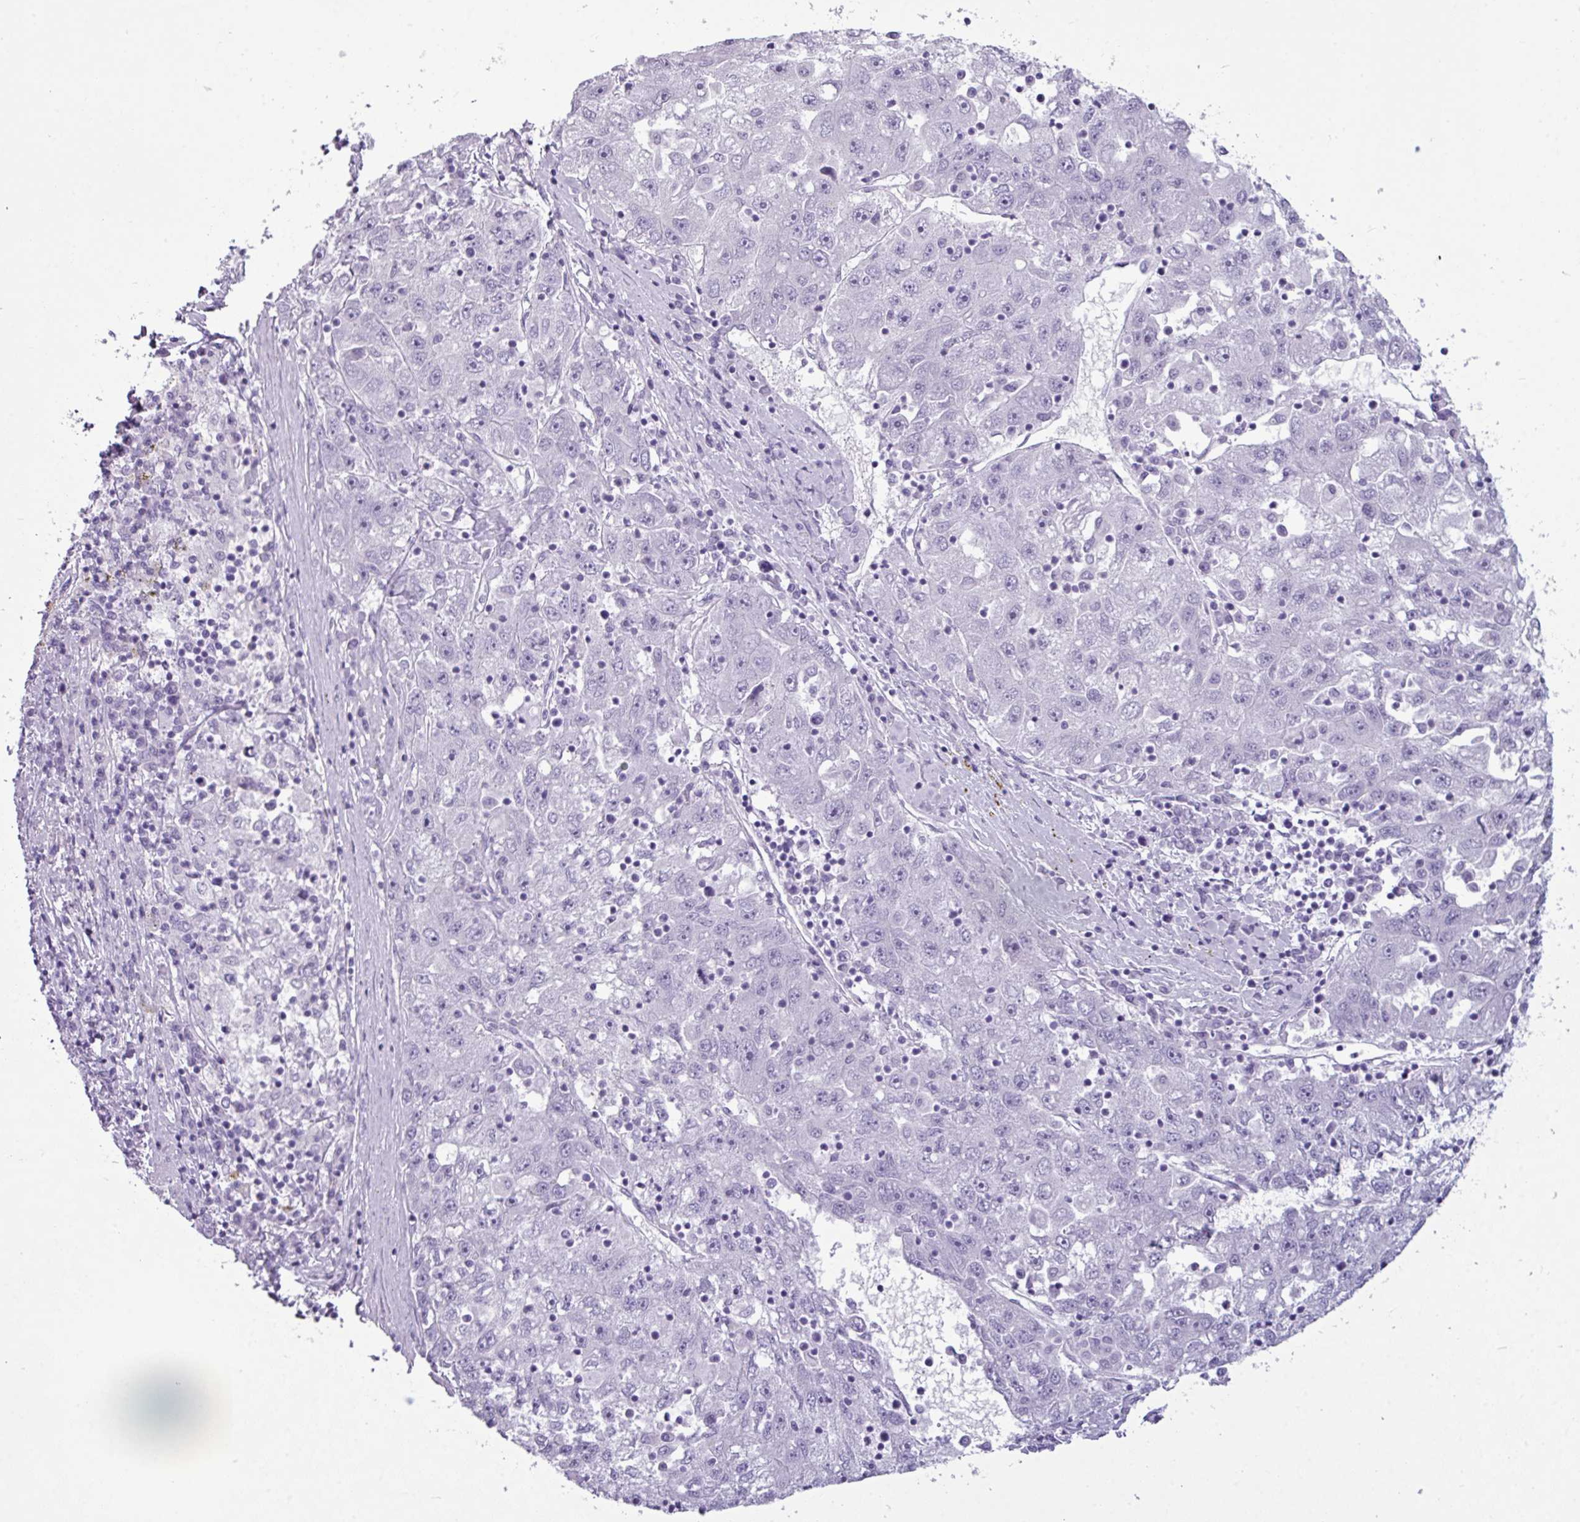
{"staining": {"intensity": "negative", "quantity": "none", "location": "none"}, "tissue": "liver cancer", "cell_type": "Tumor cells", "image_type": "cancer", "snomed": [{"axis": "morphology", "description": "Carcinoma, Hepatocellular, NOS"}, {"axis": "topography", "description": "Liver"}], "caption": "High magnification brightfield microscopy of hepatocellular carcinoma (liver) stained with DAB (brown) and counterstained with hematoxylin (blue): tumor cells show no significant positivity.", "gene": "AMY1B", "patient": {"sex": "male", "age": 49}}